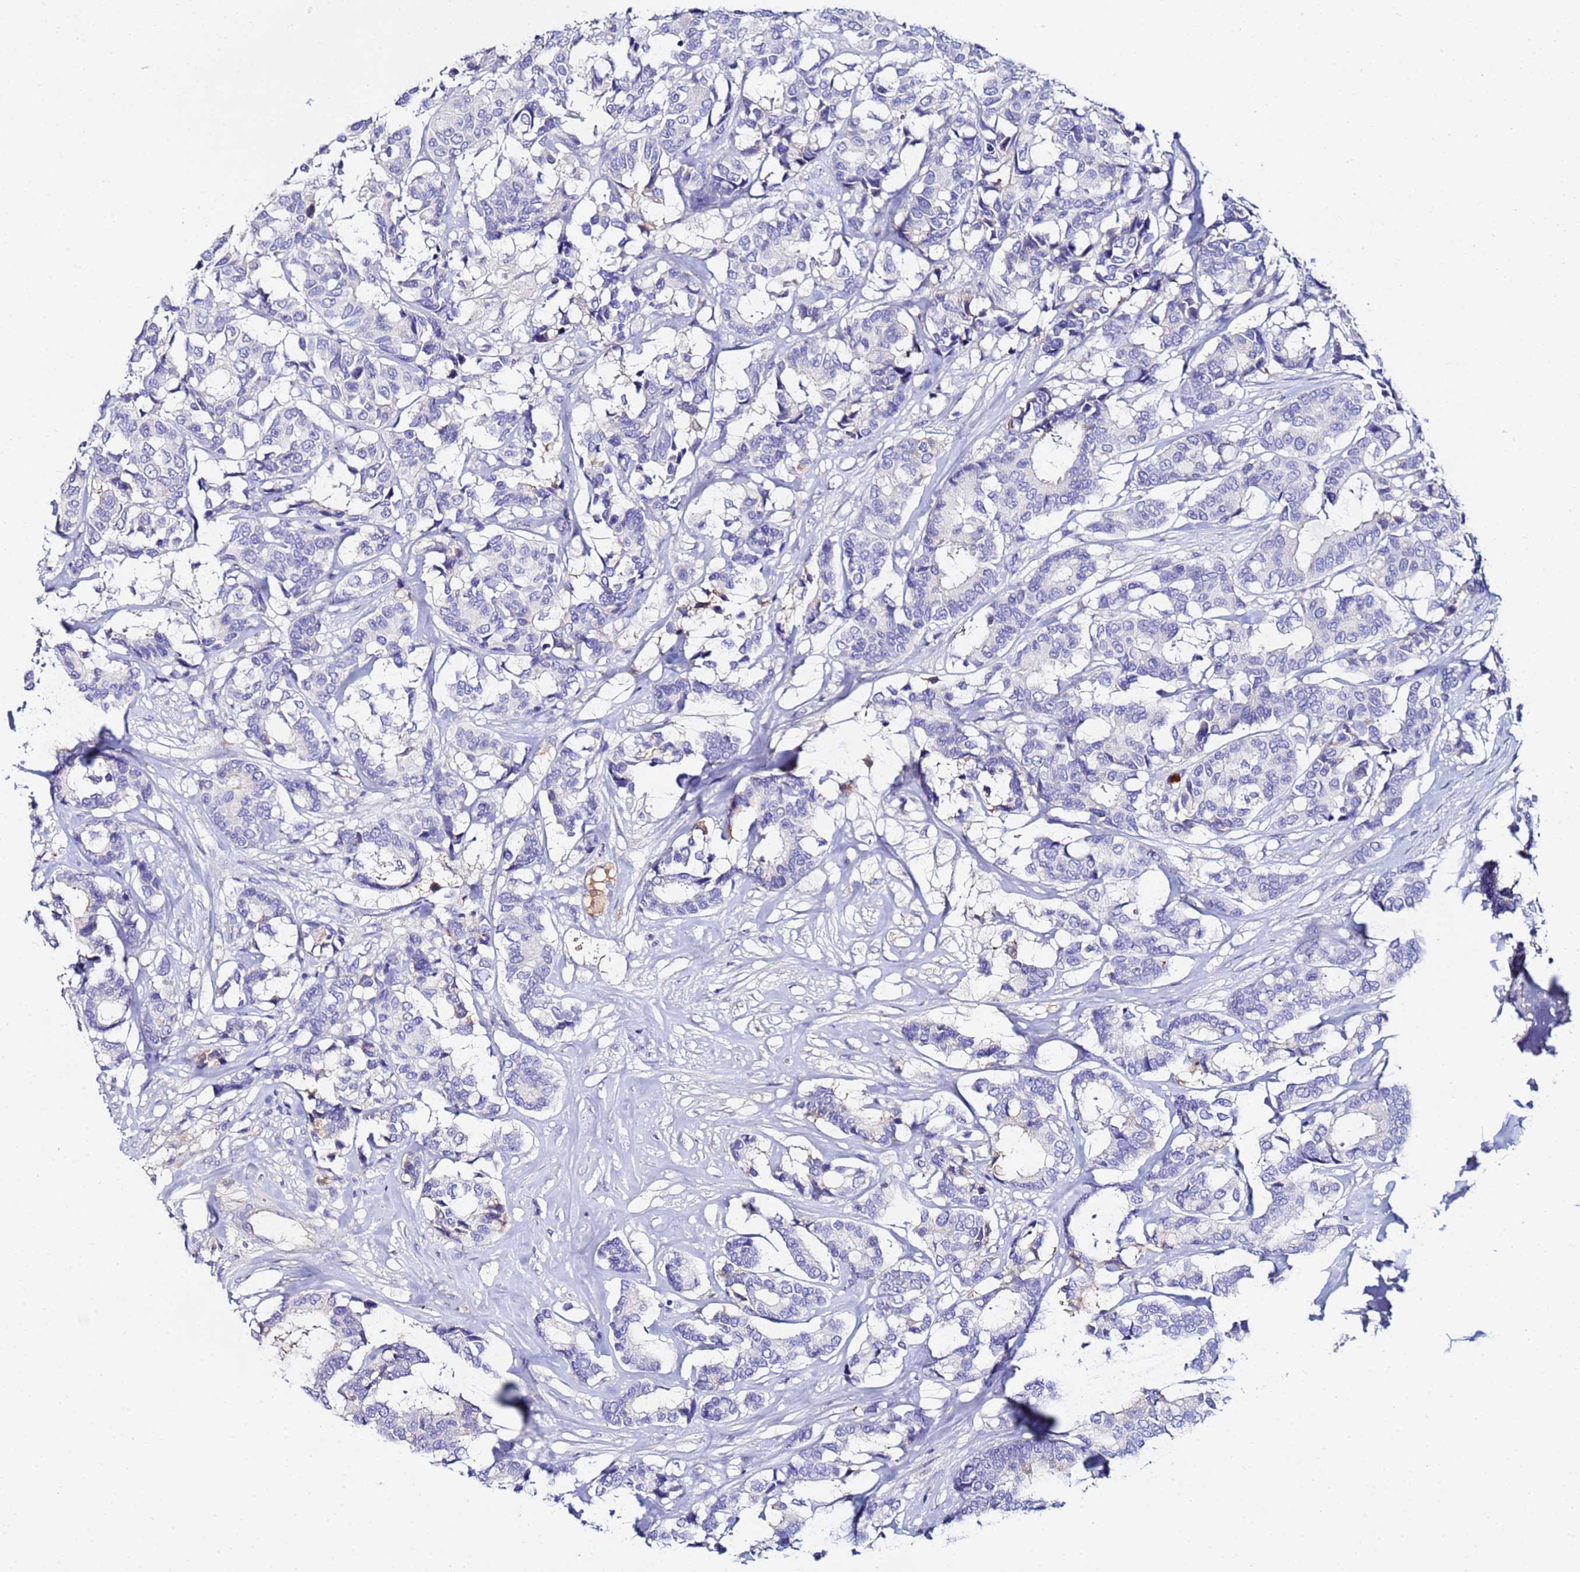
{"staining": {"intensity": "negative", "quantity": "none", "location": "none"}, "tissue": "breast cancer", "cell_type": "Tumor cells", "image_type": "cancer", "snomed": [{"axis": "morphology", "description": "Normal tissue, NOS"}, {"axis": "morphology", "description": "Duct carcinoma"}, {"axis": "topography", "description": "Breast"}], "caption": "An immunohistochemistry photomicrograph of breast cancer (intraductal carcinoma) is shown. There is no staining in tumor cells of breast cancer (intraductal carcinoma).", "gene": "TUBAL3", "patient": {"sex": "female", "age": 87}}